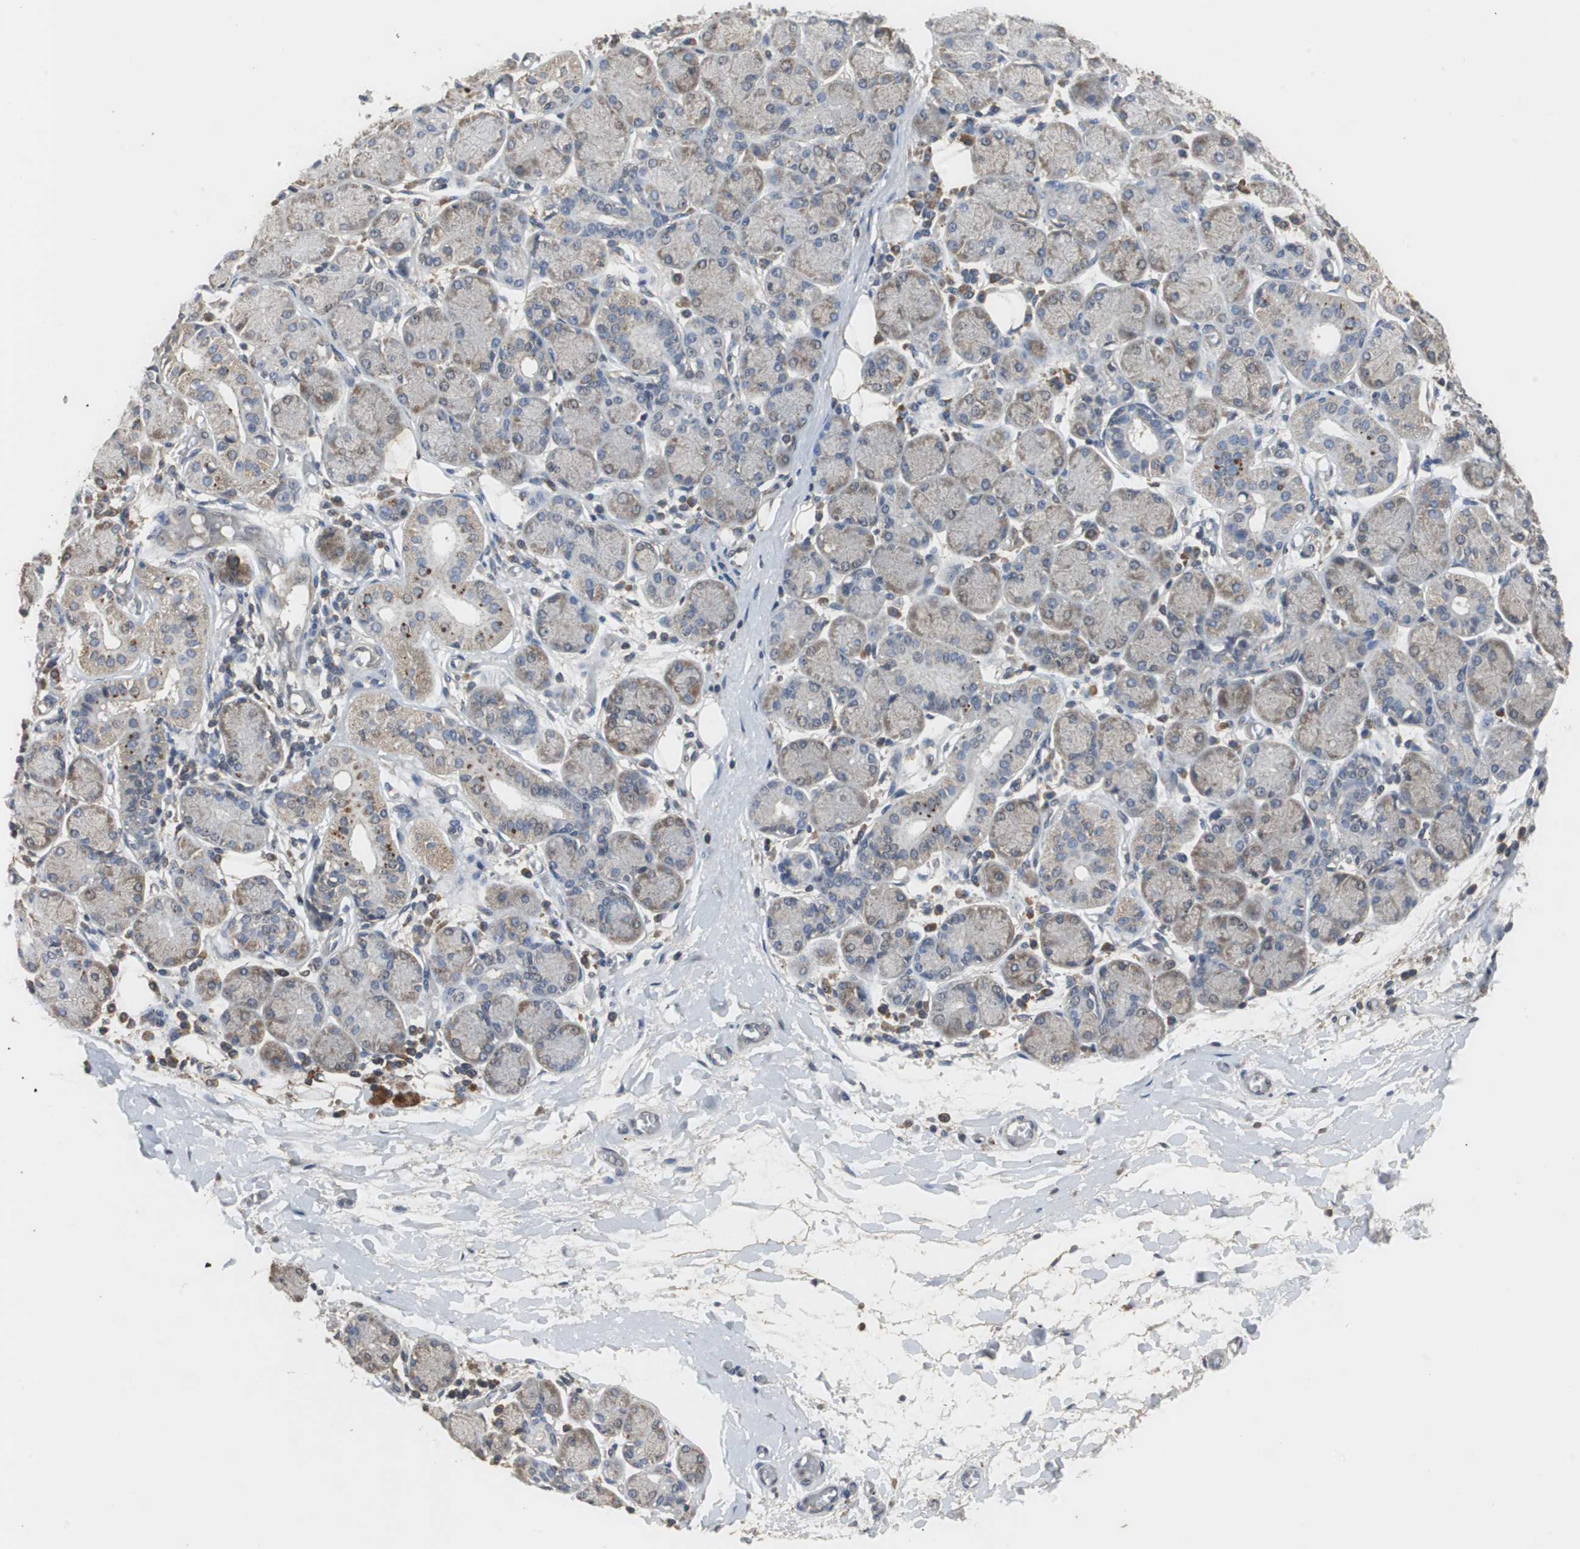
{"staining": {"intensity": "weak", "quantity": "<25%", "location": "cytoplasmic/membranous"}, "tissue": "salivary gland", "cell_type": "Glandular cells", "image_type": "normal", "snomed": [{"axis": "morphology", "description": "Normal tissue, NOS"}, {"axis": "topography", "description": "Salivary gland"}], "caption": "The photomicrograph reveals no significant staining in glandular cells of salivary gland.", "gene": "VBP1", "patient": {"sex": "female", "age": 24}}